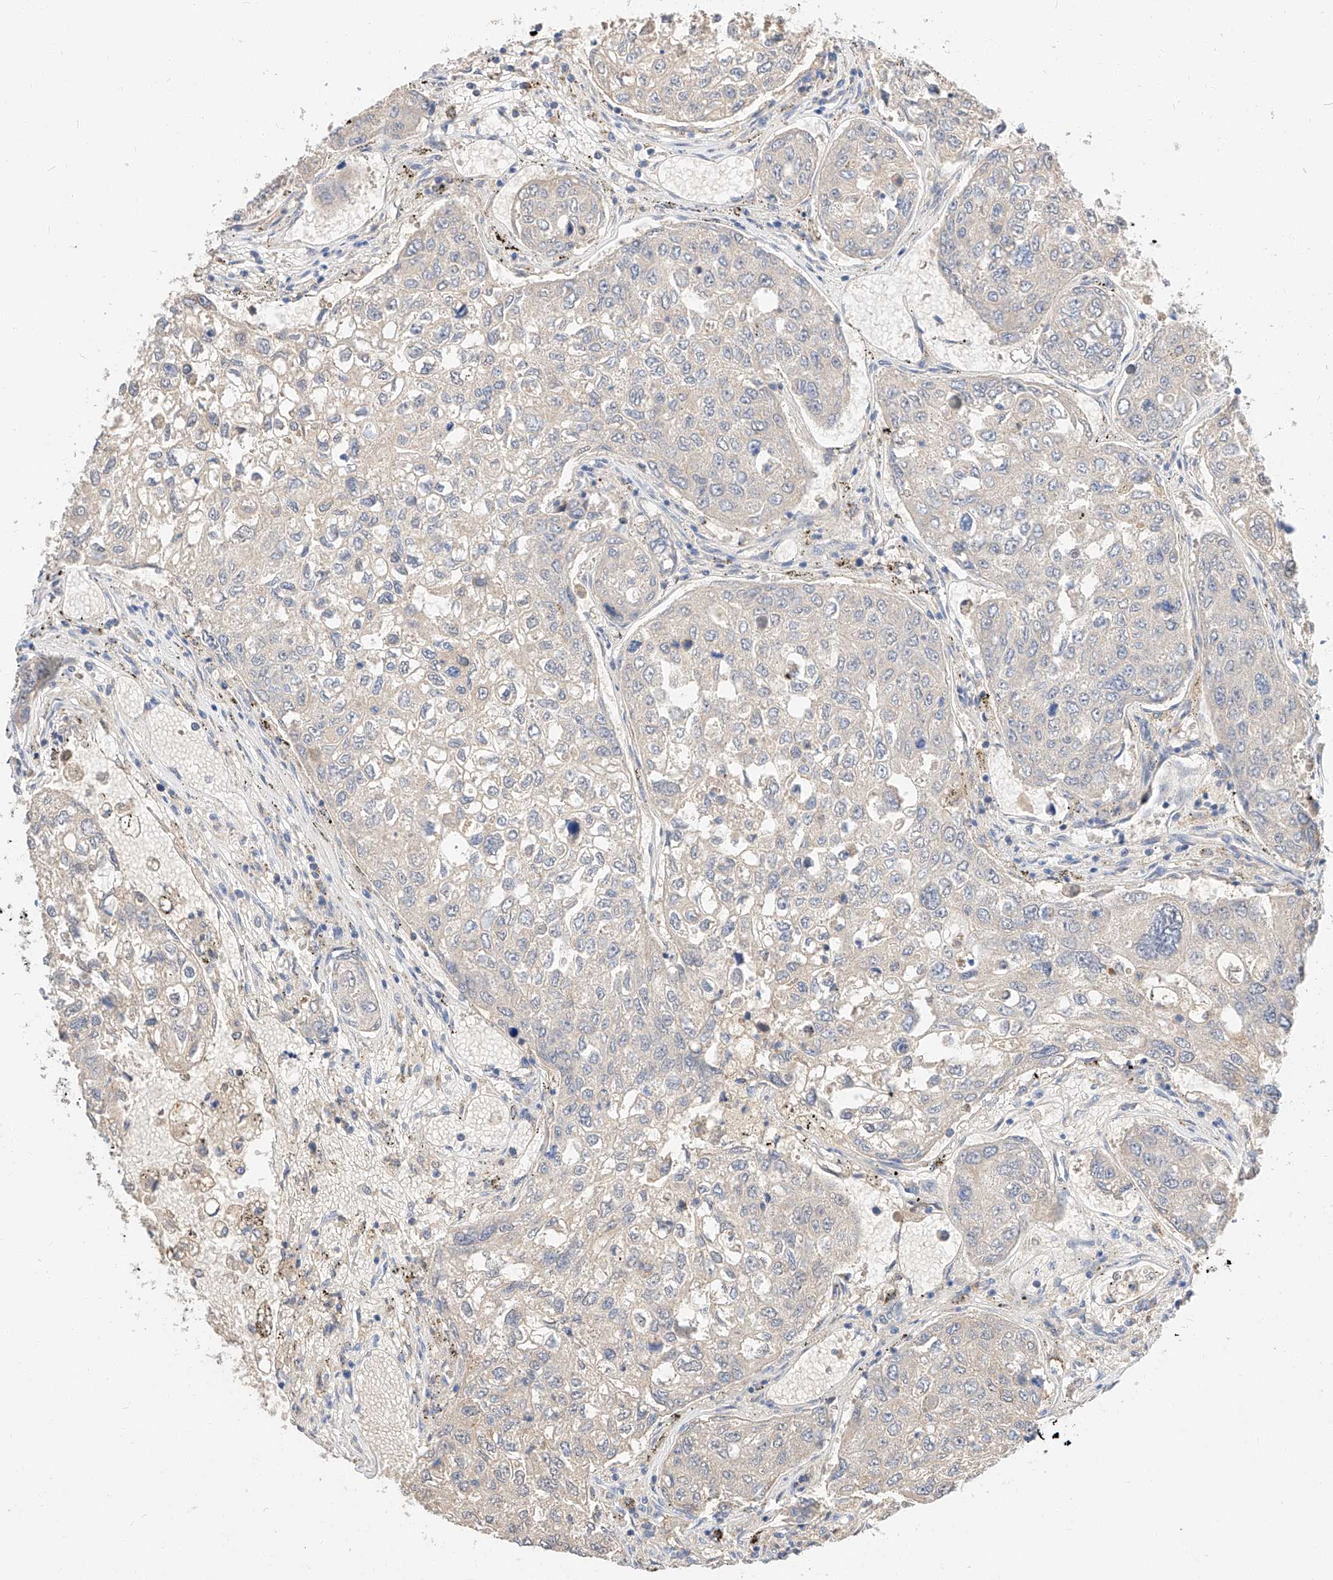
{"staining": {"intensity": "weak", "quantity": "<25%", "location": "cytoplasmic/membranous"}, "tissue": "urothelial cancer", "cell_type": "Tumor cells", "image_type": "cancer", "snomed": [{"axis": "morphology", "description": "Urothelial carcinoma, High grade"}, {"axis": "topography", "description": "Lymph node"}, {"axis": "topography", "description": "Urinary bladder"}], "caption": "High magnification brightfield microscopy of urothelial cancer stained with DAB (brown) and counterstained with hematoxylin (blue): tumor cells show no significant staining.", "gene": "MAP7", "patient": {"sex": "male", "age": 51}}